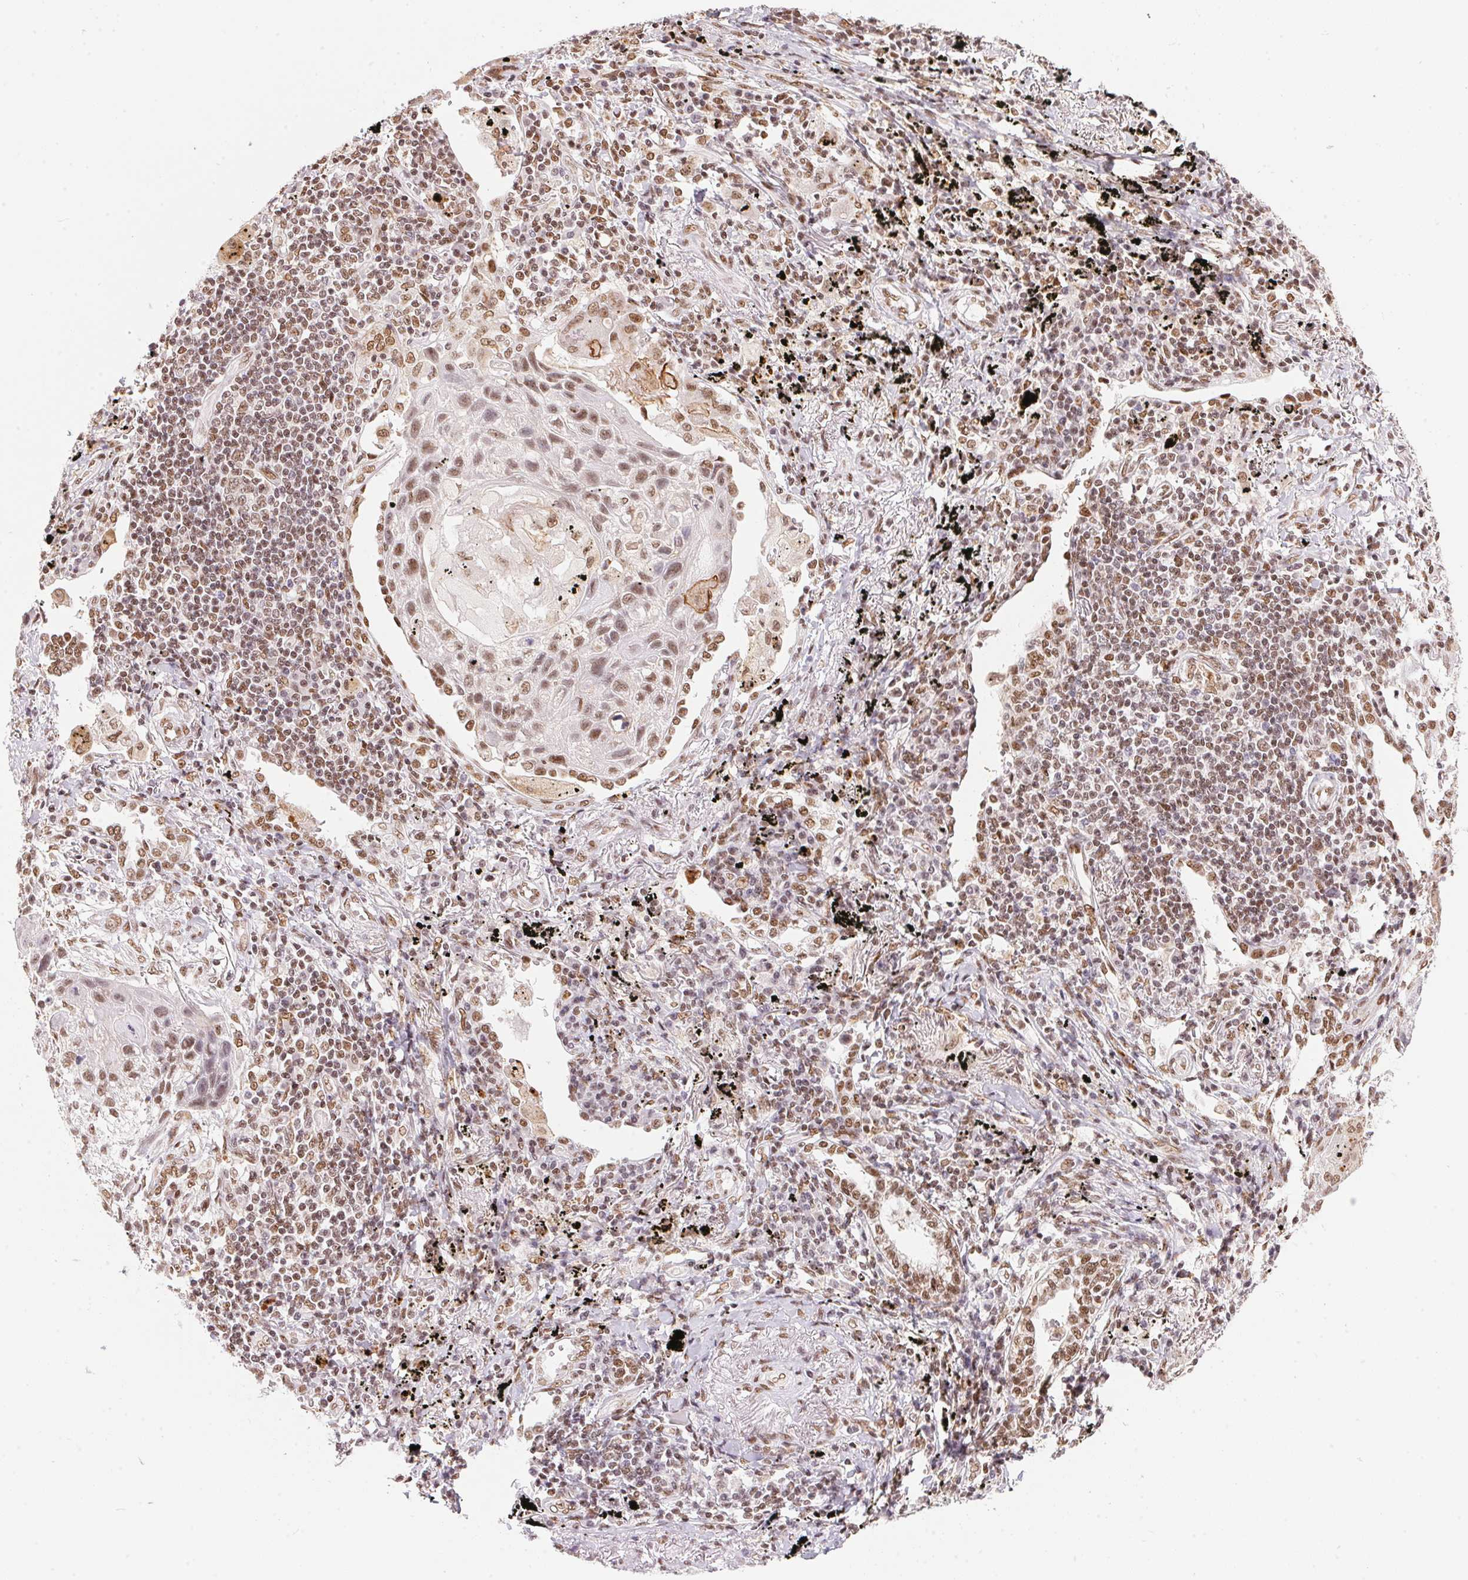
{"staining": {"intensity": "moderate", "quantity": ">75%", "location": "nuclear"}, "tissue": "lung cancer", "cell_type": "Tumor cells", "image_type": "cancer", "snomed": [{"axis": "morphology", "description": "Squamous cell carcinoma, NOS"}, {"axis": "topography", "description": "Lung"}], "caption": "Tumor cells demonstrate medium levels of moderate nuclear positivity in about >75% of cells in lung cancer.", "gene": "NFE2L1", "patient": {"sex": "male", "age": 78}}